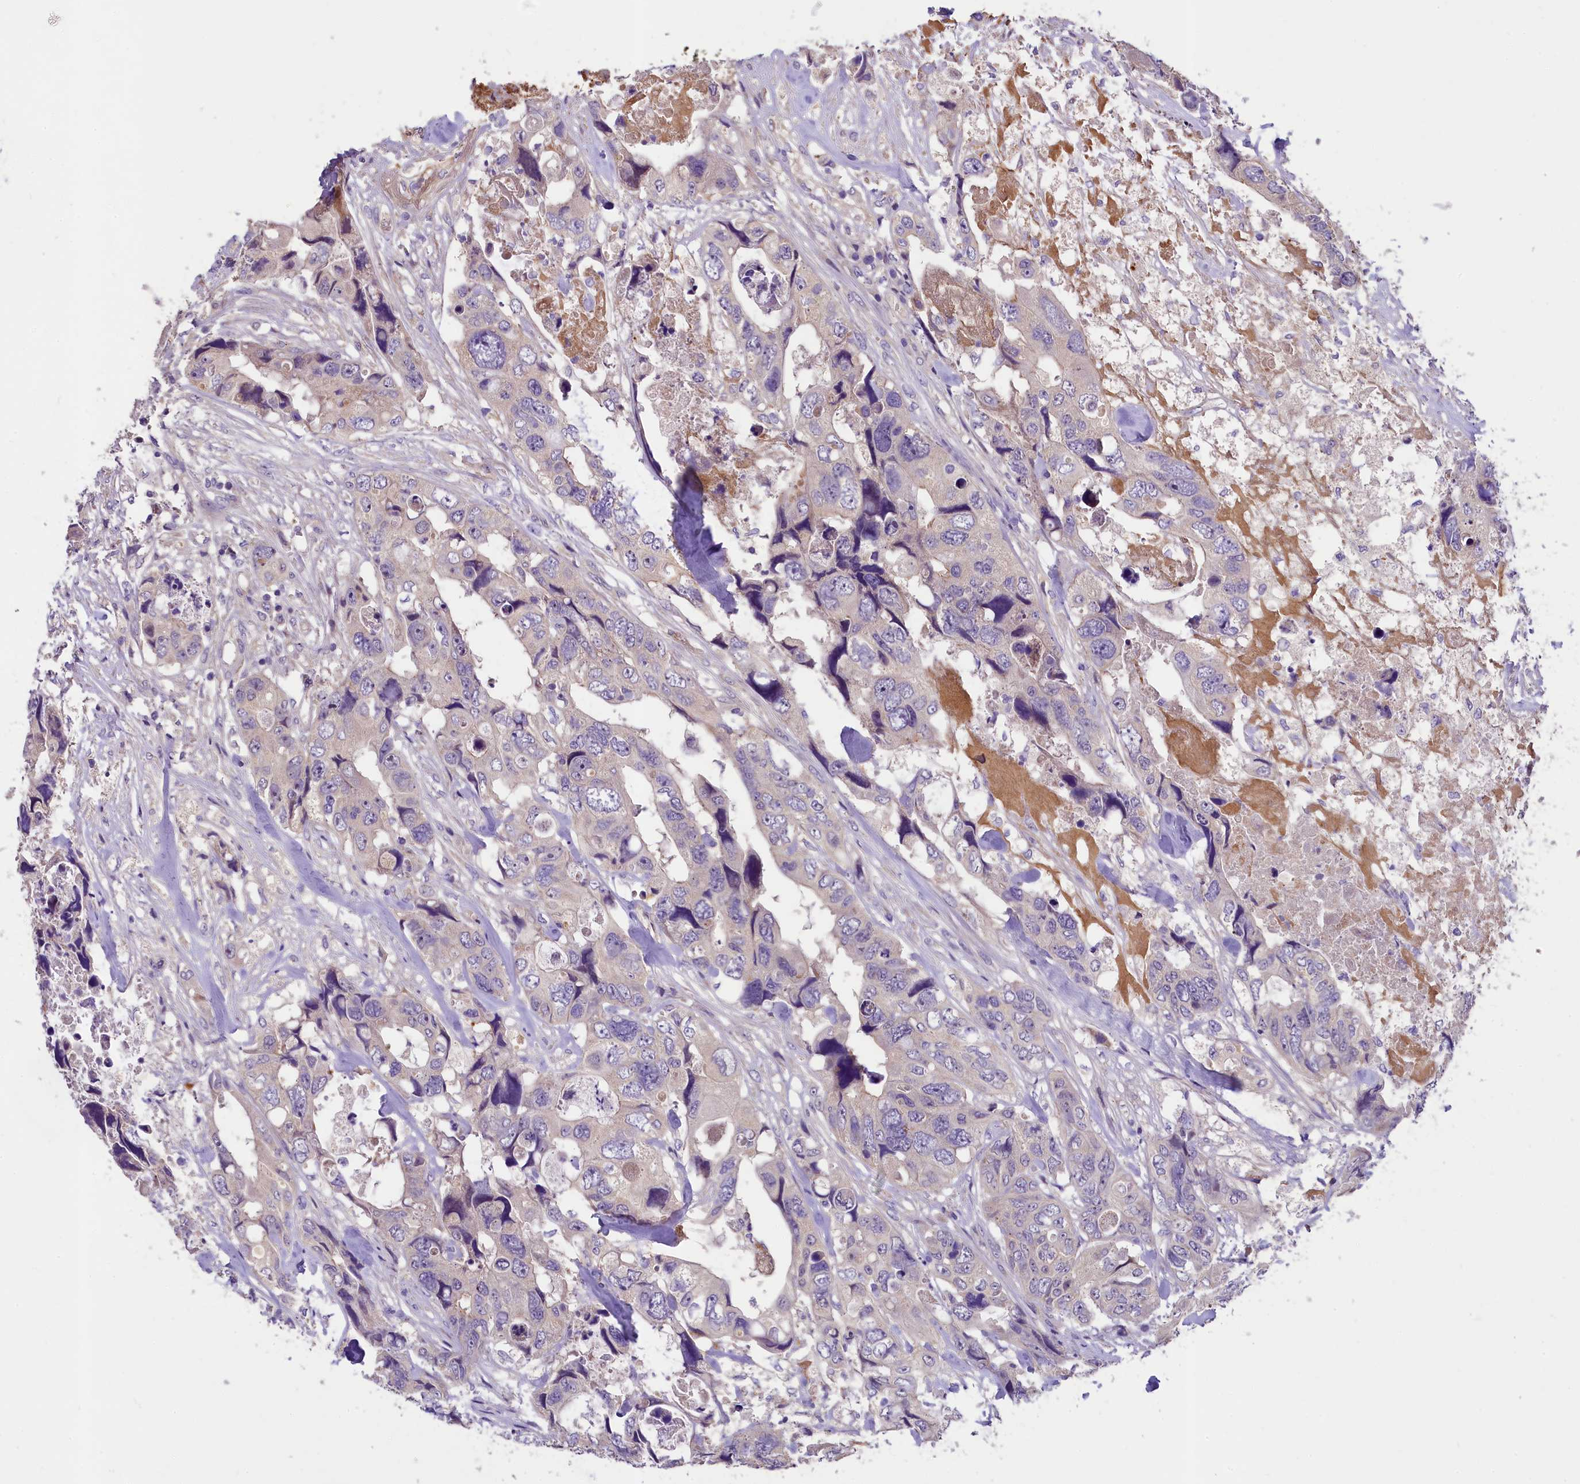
{"staining": {"intensity": "negative", "quantity": "none", "location": "none"}, "tissue": "colorectal cancer", "cell_type": "Tumor cells", "image_type": "cancer", "snomed": [{"axis": "morphology", "description": "Adenocarcinoma, NOS"}, {"axis": "topography", "description": "Rectum"}], "caption": "This is an IHC micrograph of colorectal cancer. There is no expression in tumor cells.", "gene": "UBXN6", "patient": {"sex": "male", "age": 57}}